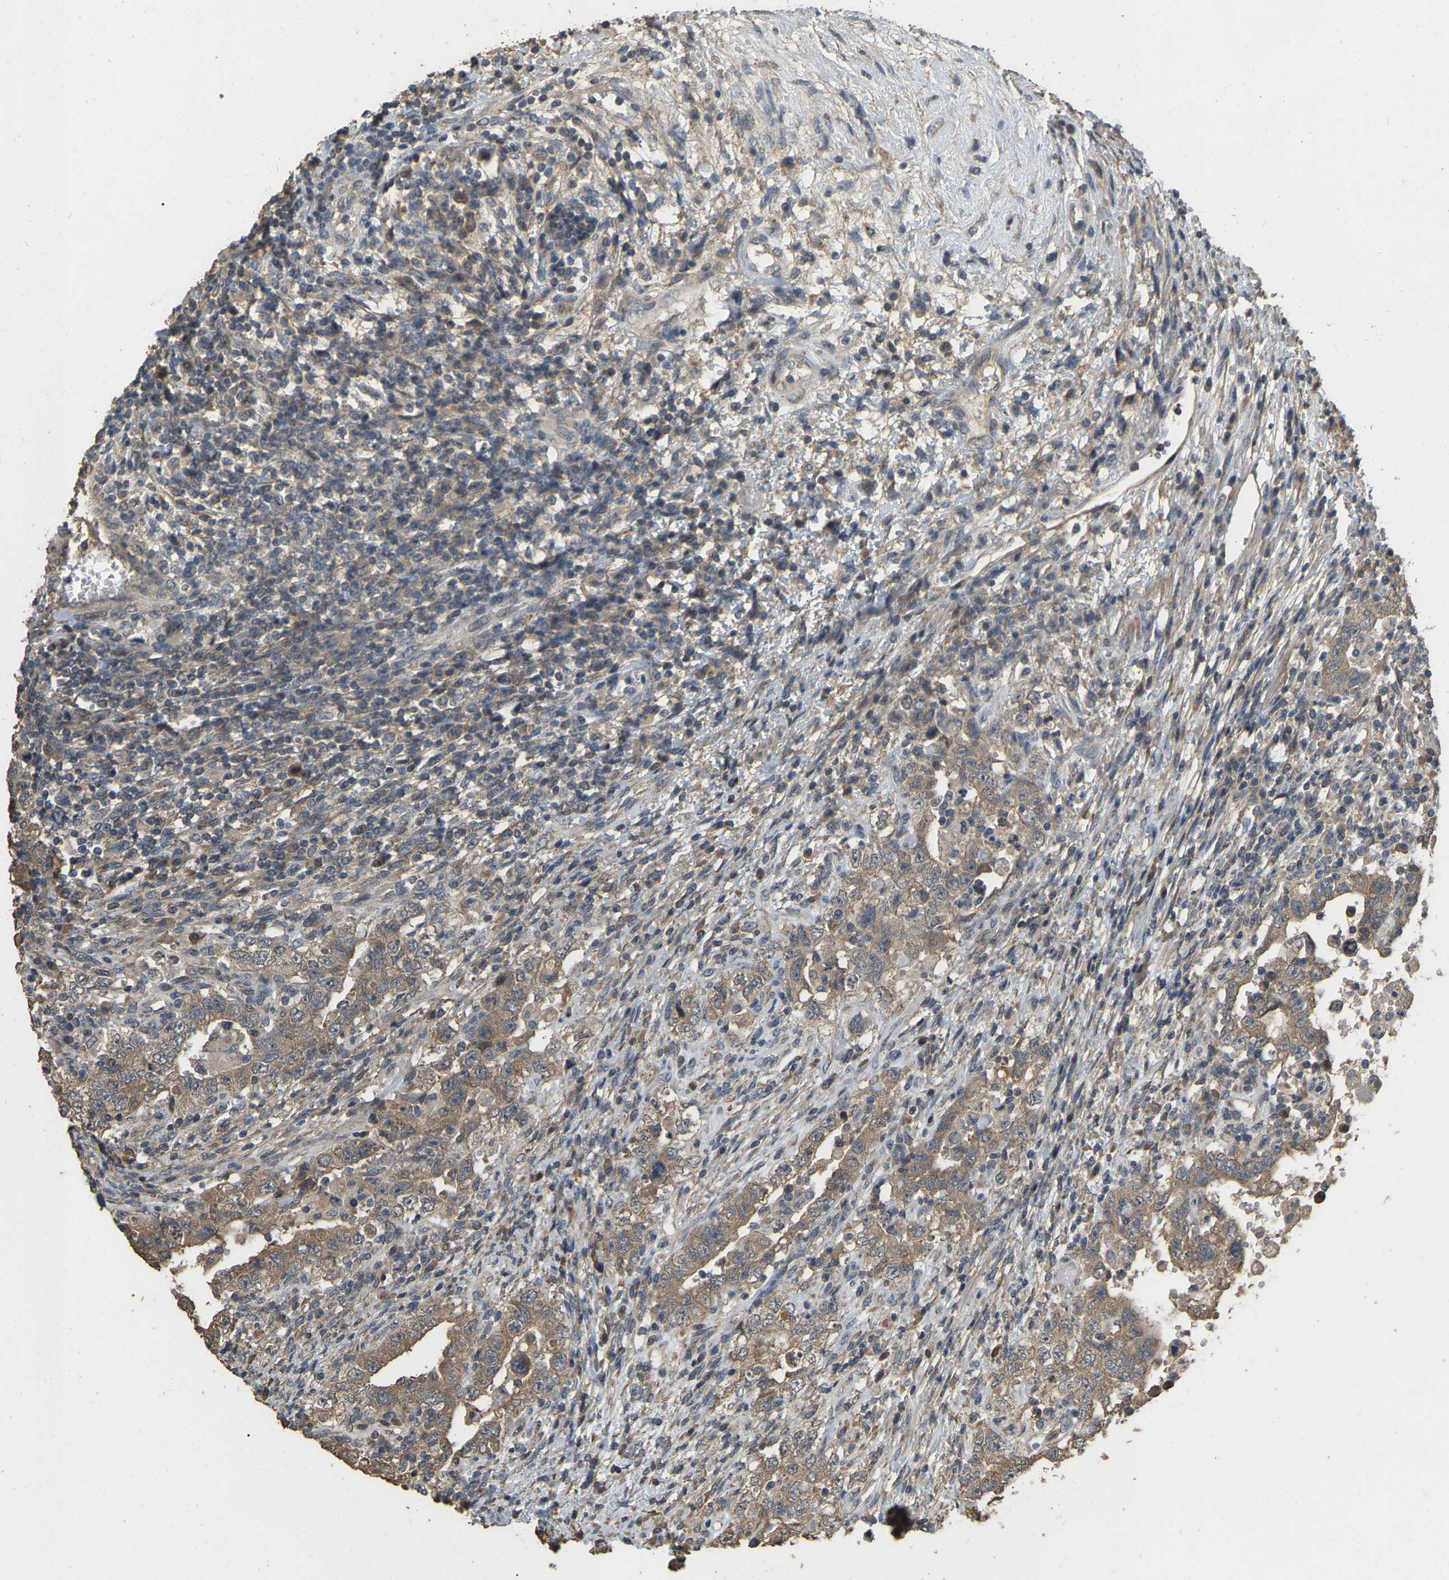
{"staining": {"intensity": "moderate", "quantity": ">75%", "location": "cytoplasmic/membranous"}, "tissue": "testis cancer", "cell_type": "Tumor cells", "image_type": "cancer", "snomed": [{"axis": "morphology", "description": "Carcinoma, Embryonal, NOS"}, {"axis": "topography", "description": "Testis"}], "caption": "This is a photomicrograph of IHC staining of testis embryonal carcinoma, which shows moderate staining in the cytoplasmic/membranous of tumor cells.", "gene": "NCS1", "patient": {"sex": "male", "age": 26}}